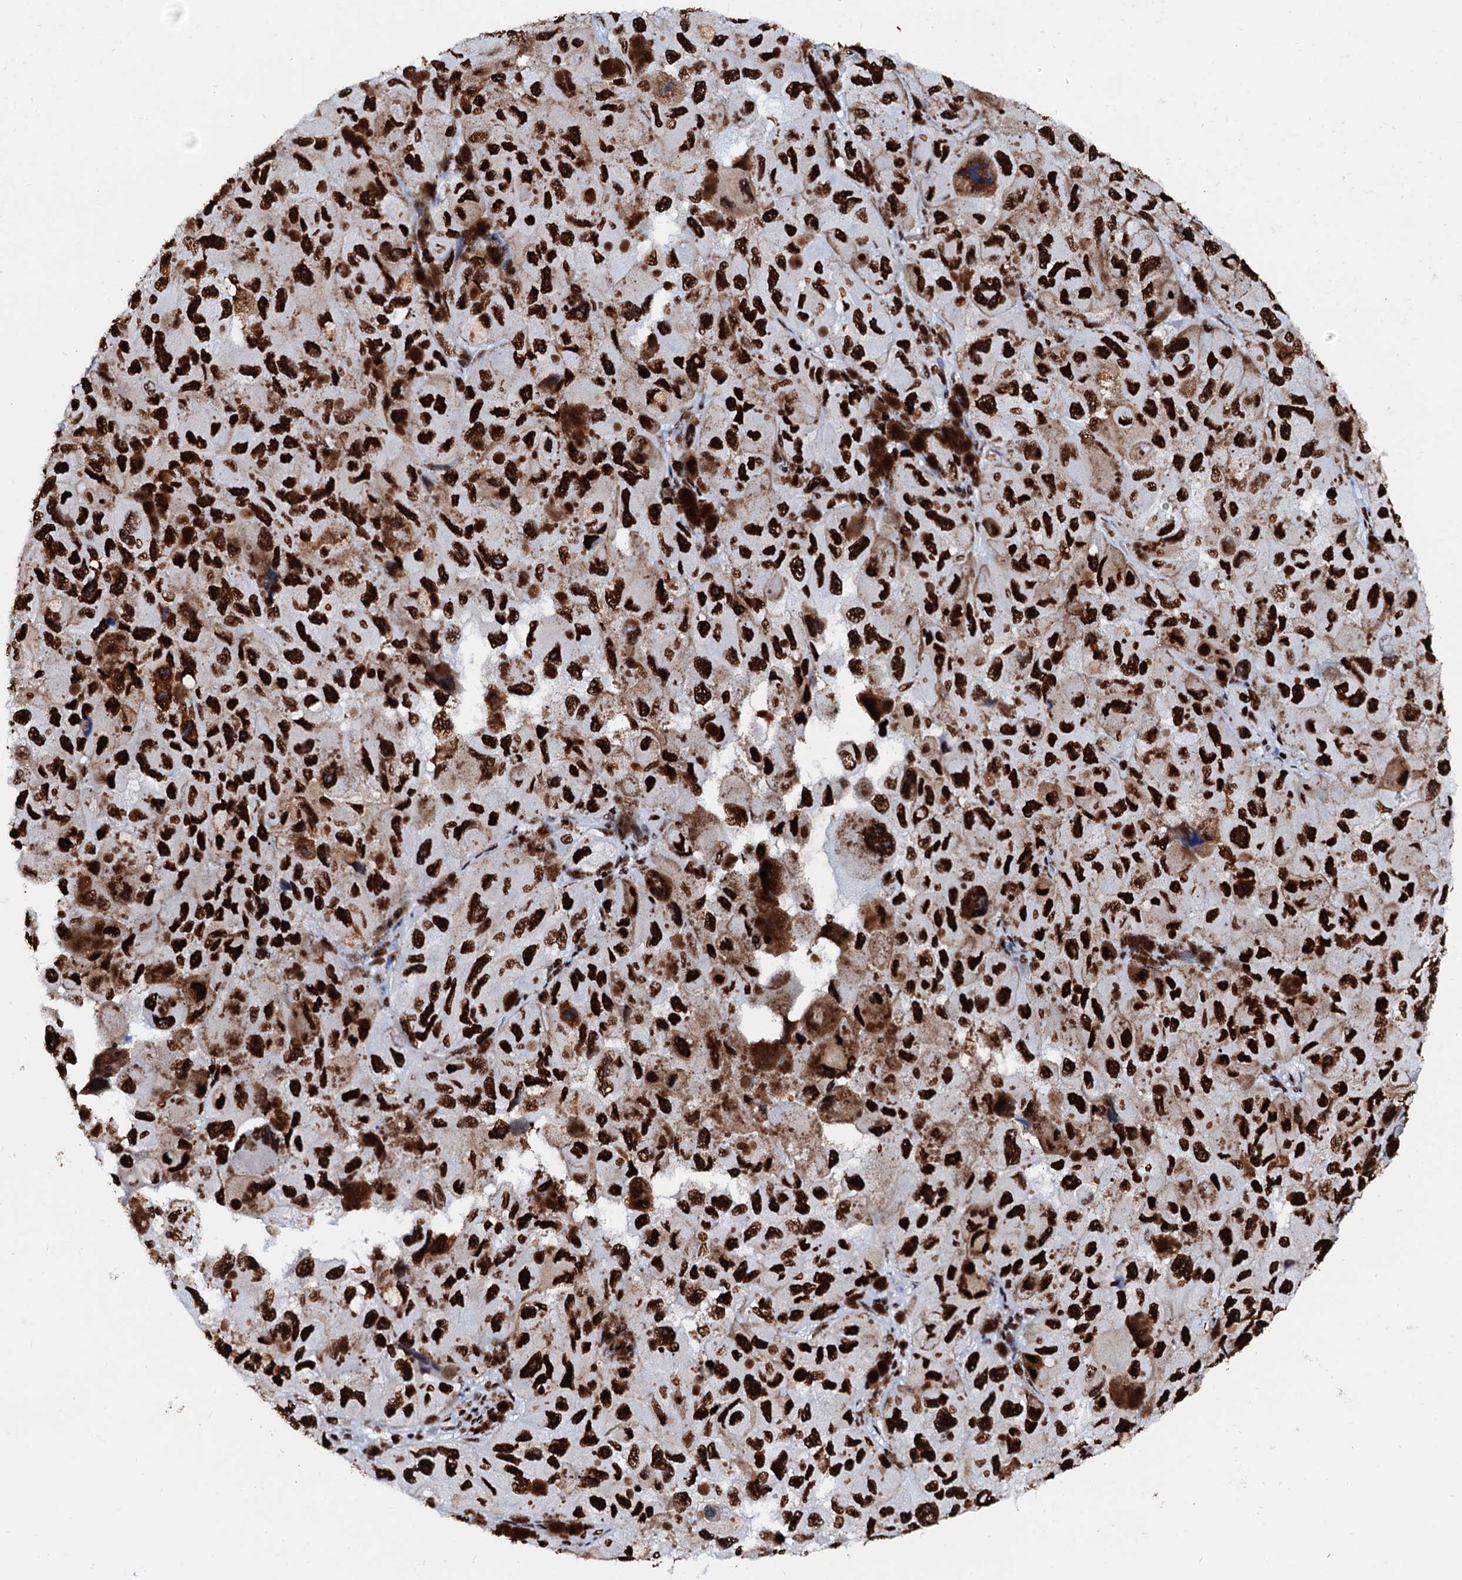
{"staining": {"intensity": "strong", "quantity": ">75%", "location": "nuclear"}, "tissue": "melanoma", "cell_type": "Tumor cells", "image_type": "cancer", "snomed": [{"axis": "morphology", "description": "Malignant melanoma, NOS"}, {"axis": "topography", "description": "Skin"}], "caption": "Malignant melanoma stained with a protein marker reveals strong staining in tumor cells.", "gene": "RALY", "patient": {"sex": "female", "age": 73}}